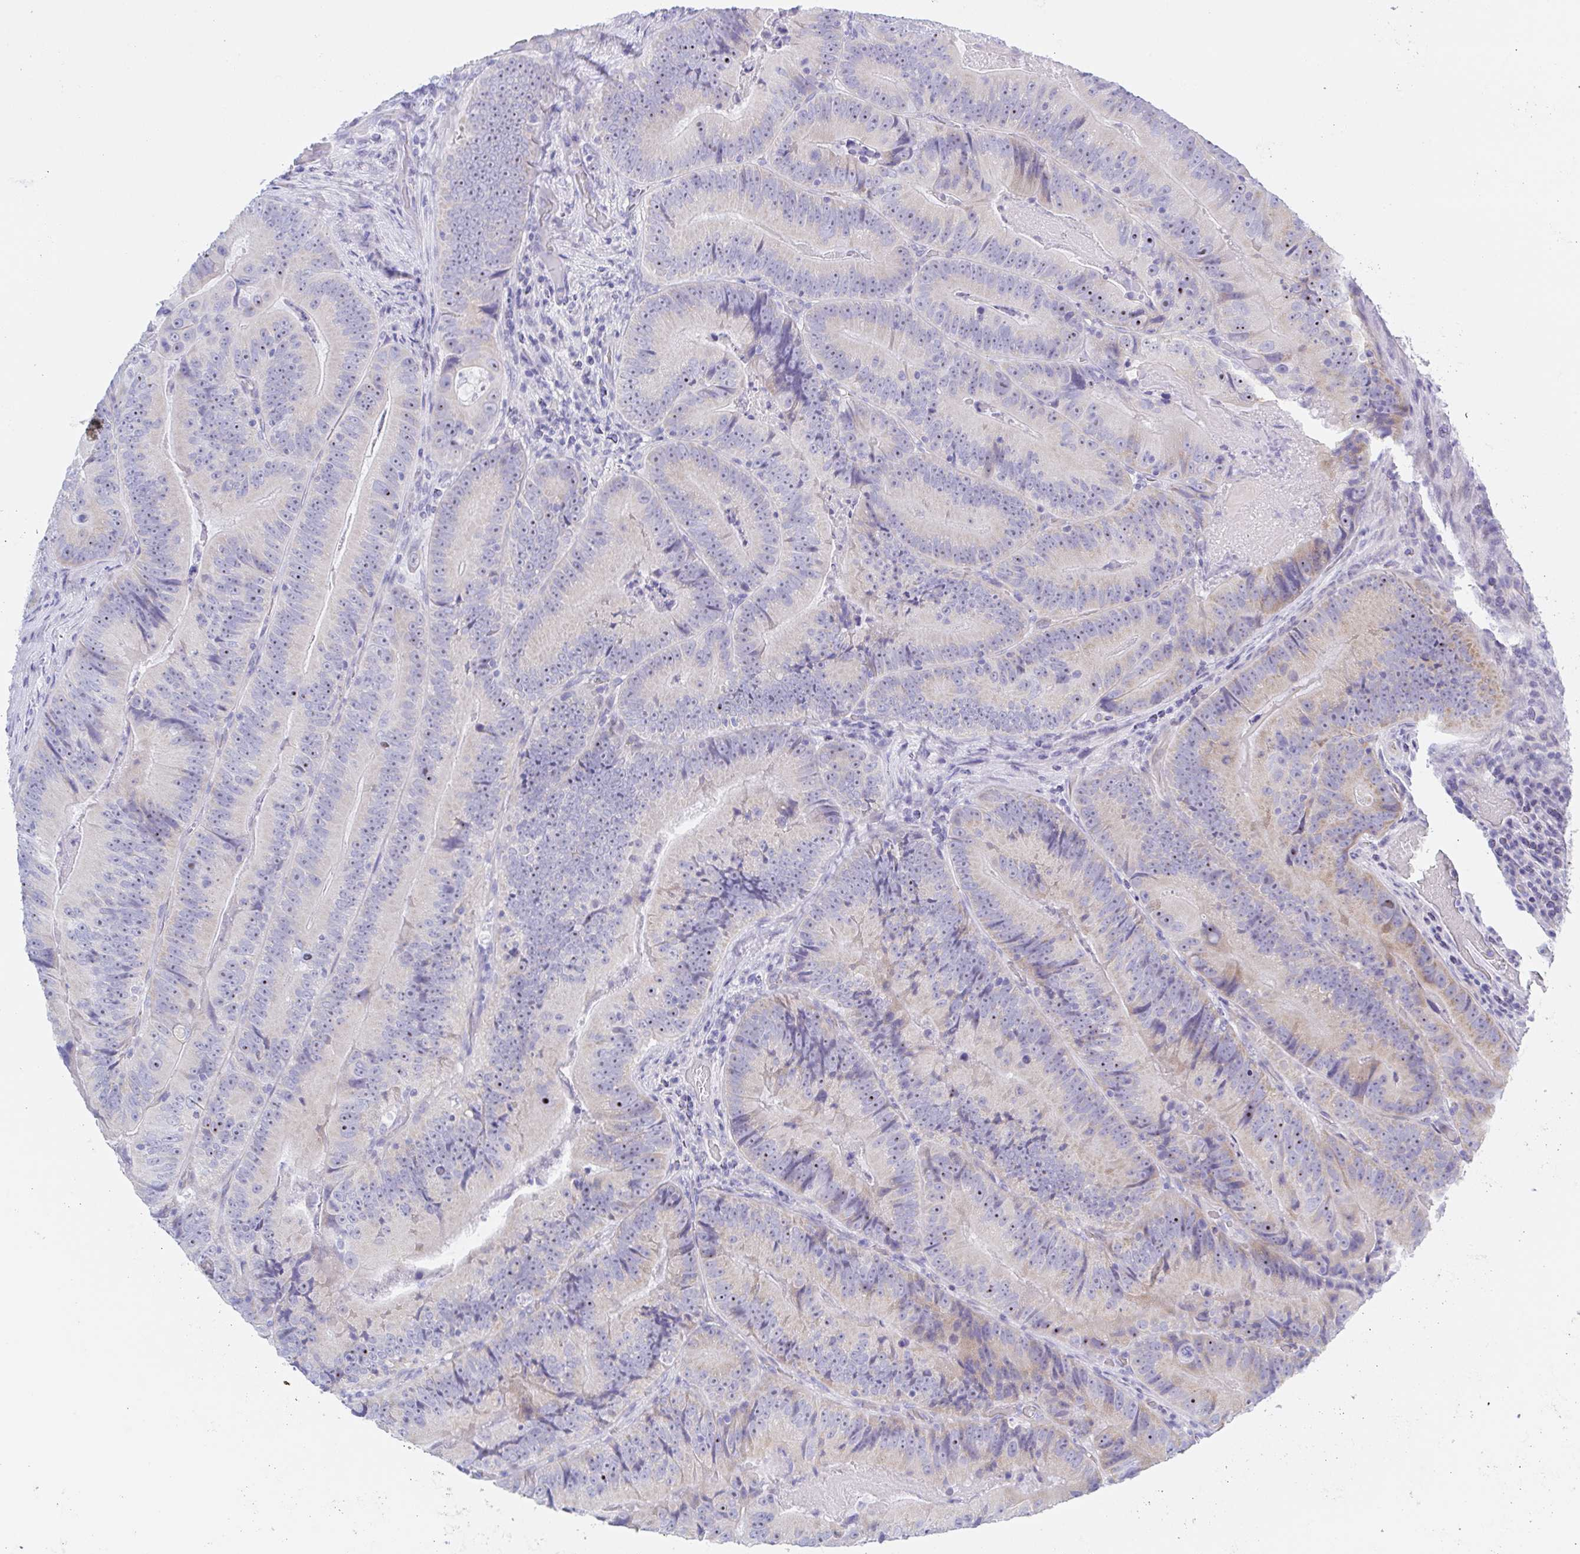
{"staining": {"intensity": "moderate", "quantity": "<25%", "location": "cytoplasmic/membranous"}, "tissue": "colorectal cancer", "cell_type": "Tumor cells", "image_type": "cancer", "snomed": [{"axis": "morphology", "description": "Adenocarcinoma, NOS"}, {"axis": "topography", "description": "Colon"}], "caption": "Tumor cells exhibit low levels of moderate cytoplasmic/membranous staining in approximately <25% of cells in colorectal cancer (adenocarcinoma). The staining was performed using DAB, with brown indicating positive protein expression. Nuclei are stained blue with hematoxylin.", "gene": "MUCL3", "patient": {"sex": "female", "age": 86}}